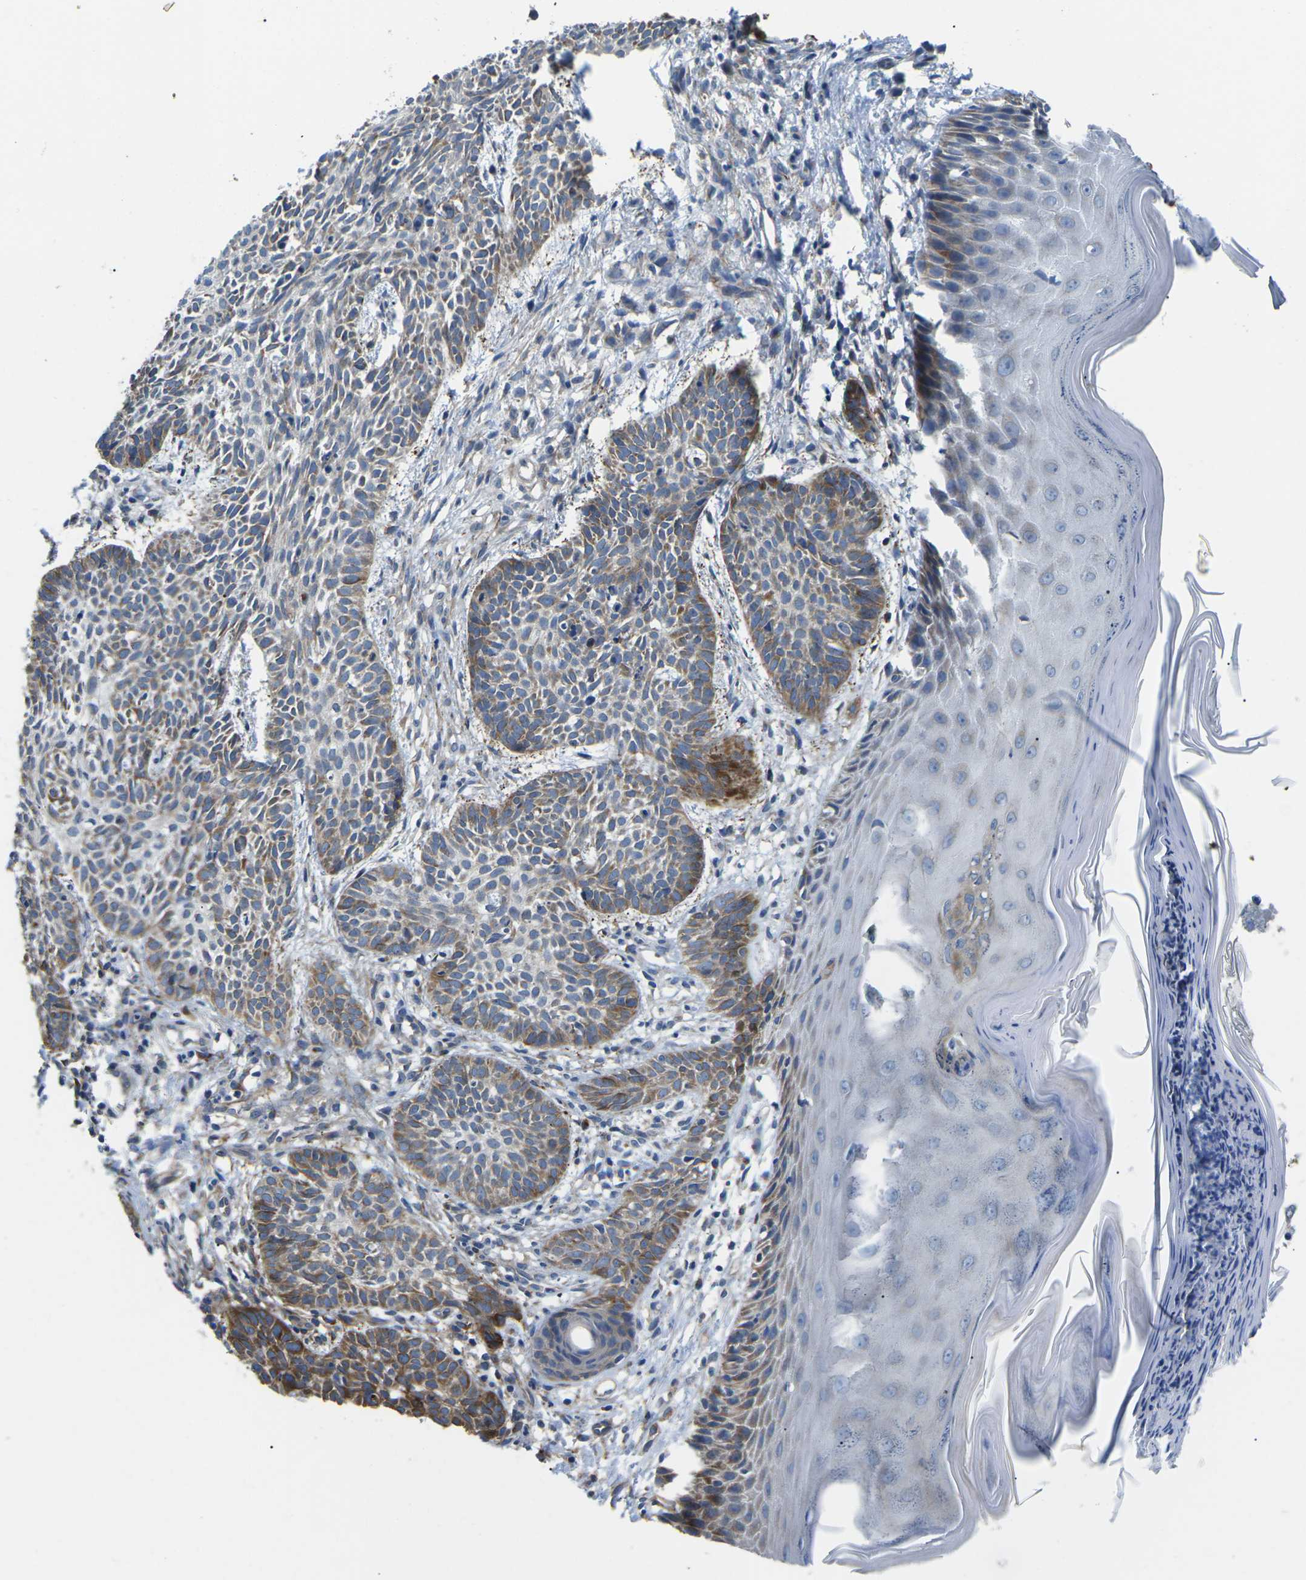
{"staining": {"intensity": "moderate", "quantity": "25%-75%", "location": "cytoplasmic/membranous"}, "tissue": "skin cancer", "cell_type": "Tumor cells", "image_type": "cancer", "snomed": [{"axis": "morphology", "description": "Basal cell carcinoma"}, {"axis": "topography", "description": "Skin"}], "caption": "Brown immunohistochemical staining in human skin cancer shows moderate cytoplasmic/membranous positivity in approximately 25%-75% of tumor cells.", "gene": "TMEFF2", "patient": {"sex": "male", "age": 60}}